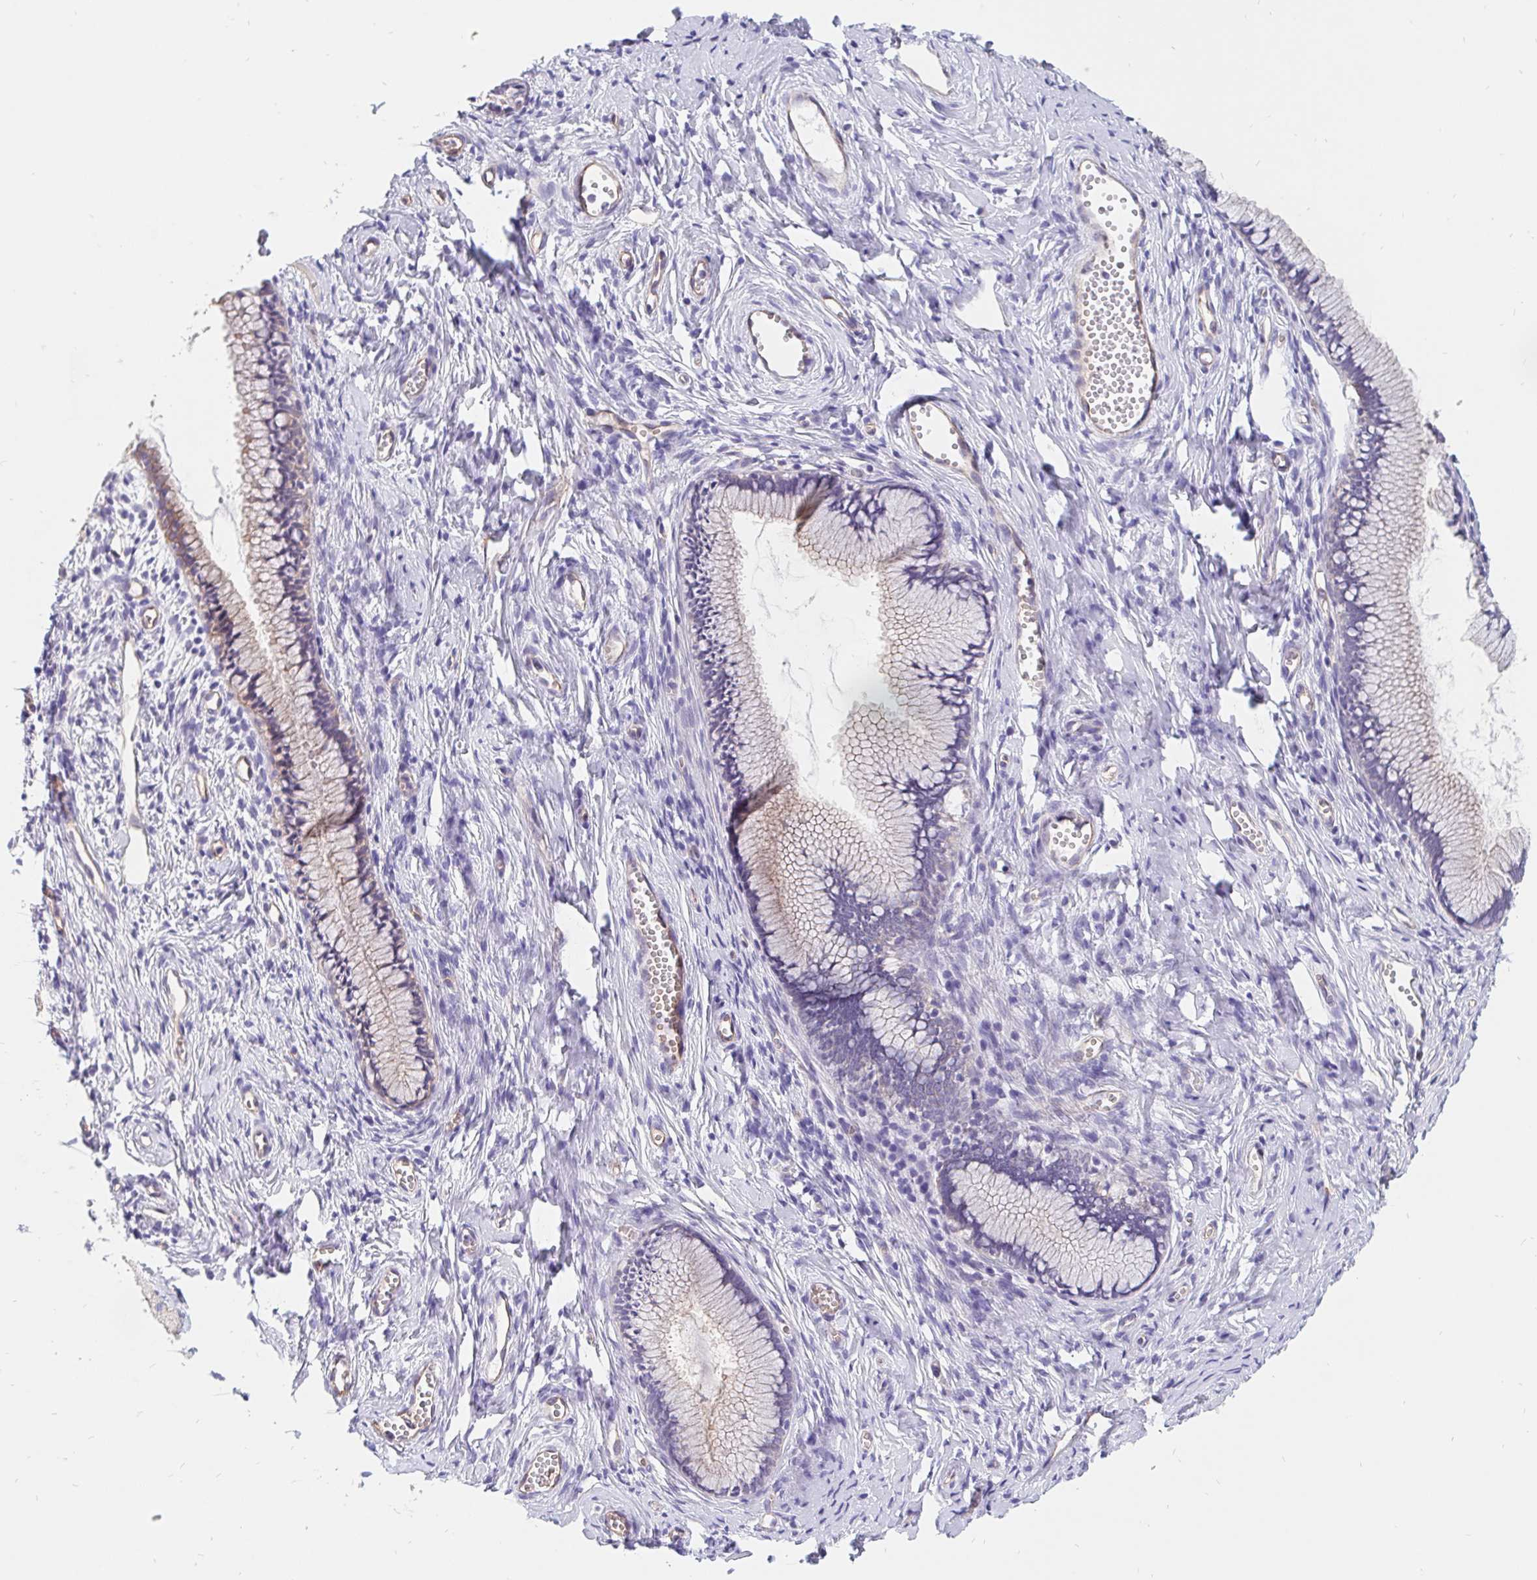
{"staining": {"intensity": "weak", "quantity": "<25%", "location": "cytoplasmic/membranous"}, "tissue": "cervix", "cell_type": "Glandular cells", "image_type": "normal", "snomed": [{"axis": "morphology", "description": "Normal tissue, NOS"}, {"axis": "topography", "description": "Cervix"}], "caption": "Protein analysis of benign cervix demonstrates no significant staining in glandular cells. Brightfield microscopy of immunohistochemistry (IHC) stained with DAB (3,3'-diaminobenzidine) (brown) and hematoxylin (blue), captured at high magnification.", "gene": "LIMCH1", "patient": {"sex": "female", "age": 40}}